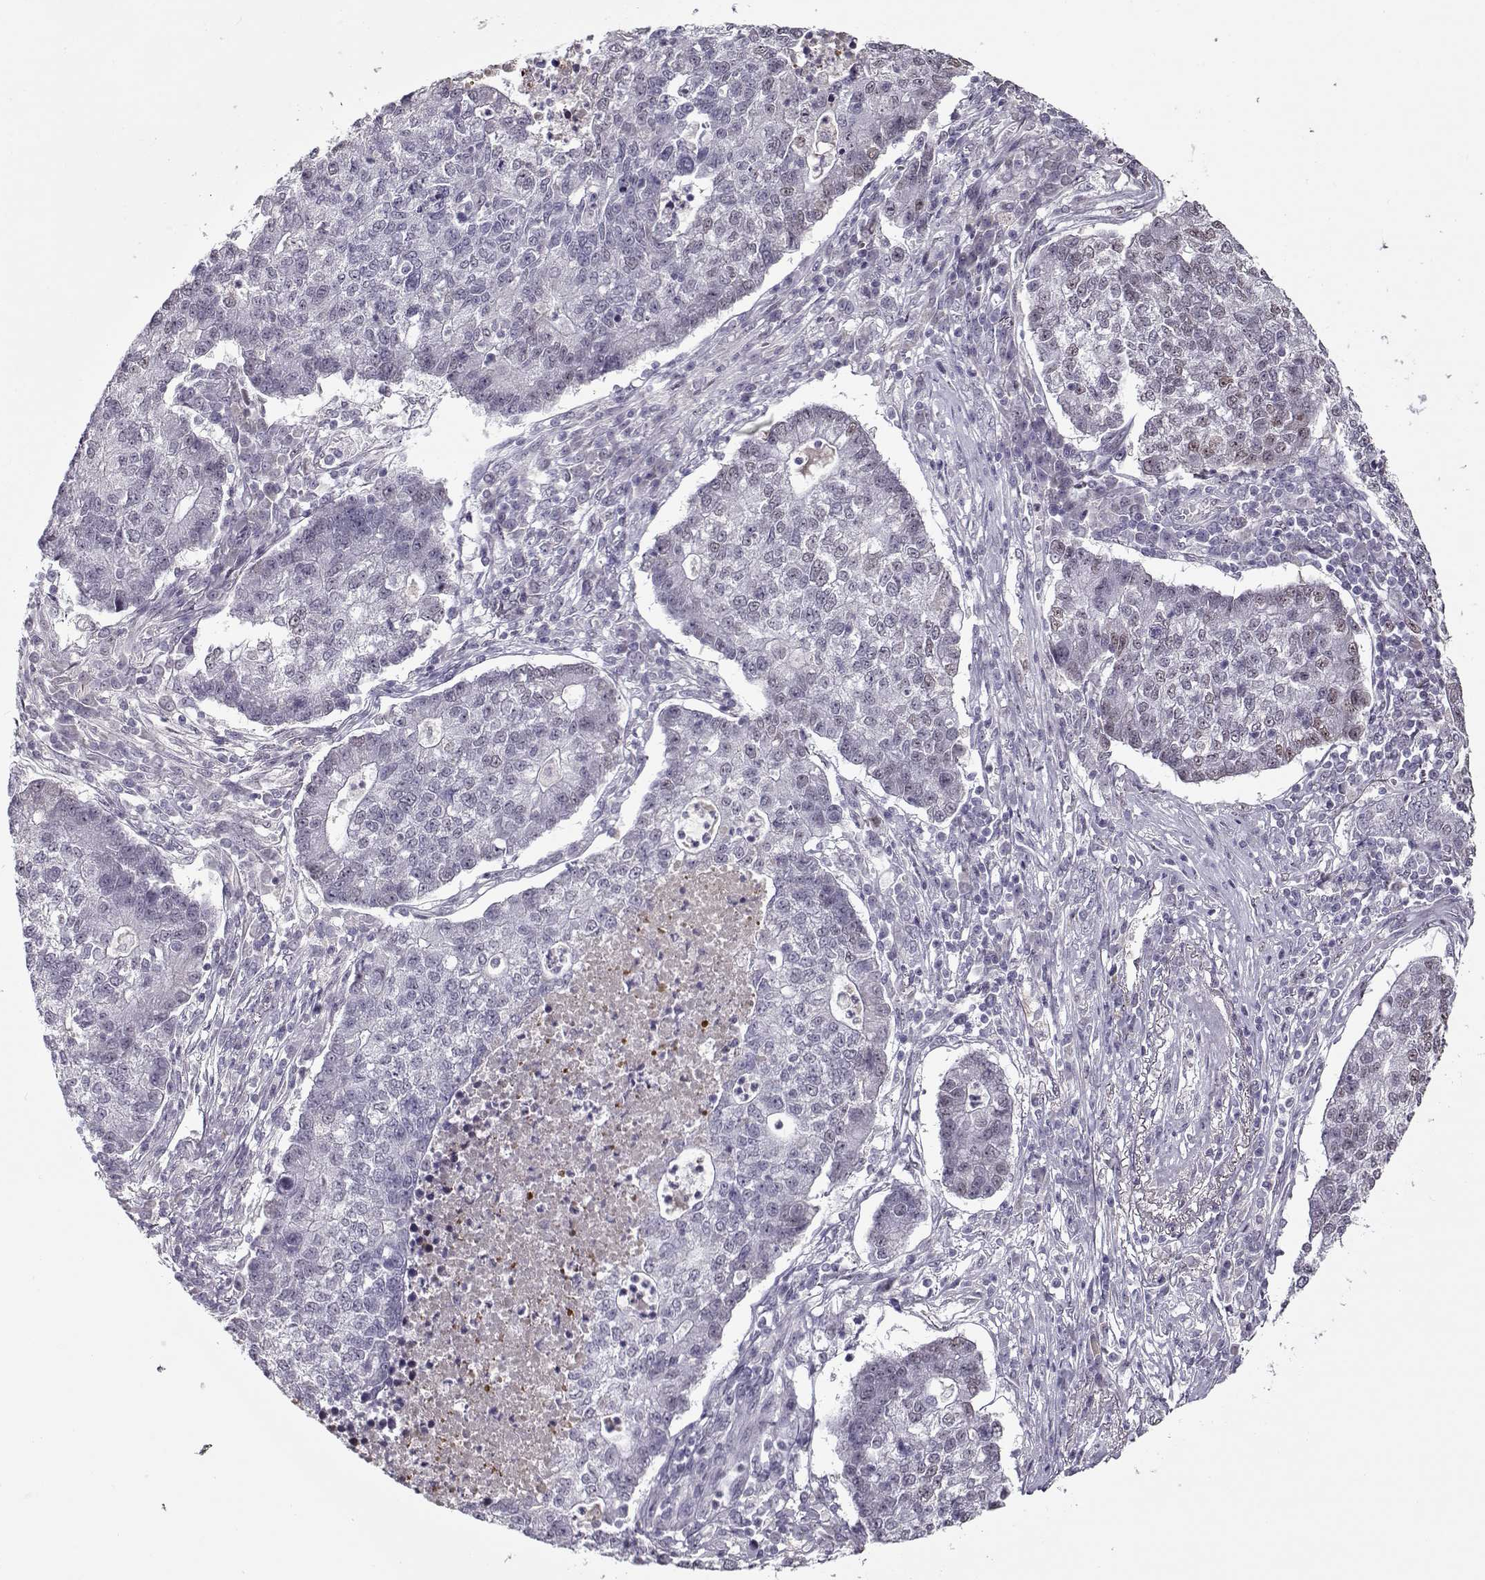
{"staining": {"intensity": "negative", "quantity": "none", "location": "none"}, "tissue": "lung cancer", "cell_type": "Tumor cells", "image_type": "cancer", "snomed": [{"axis": "morphology", "description": "Adenocarcinoma, NOS"}, {"axis": "topography", "description": "Lung"}], "caption": "Lung adenocarcinoma stained for a protein using immunohistochemistry (IHC) displays no expression tumor cells.", "gene": "PRMT8", "patient": {"sex": "male", "age": 57}}